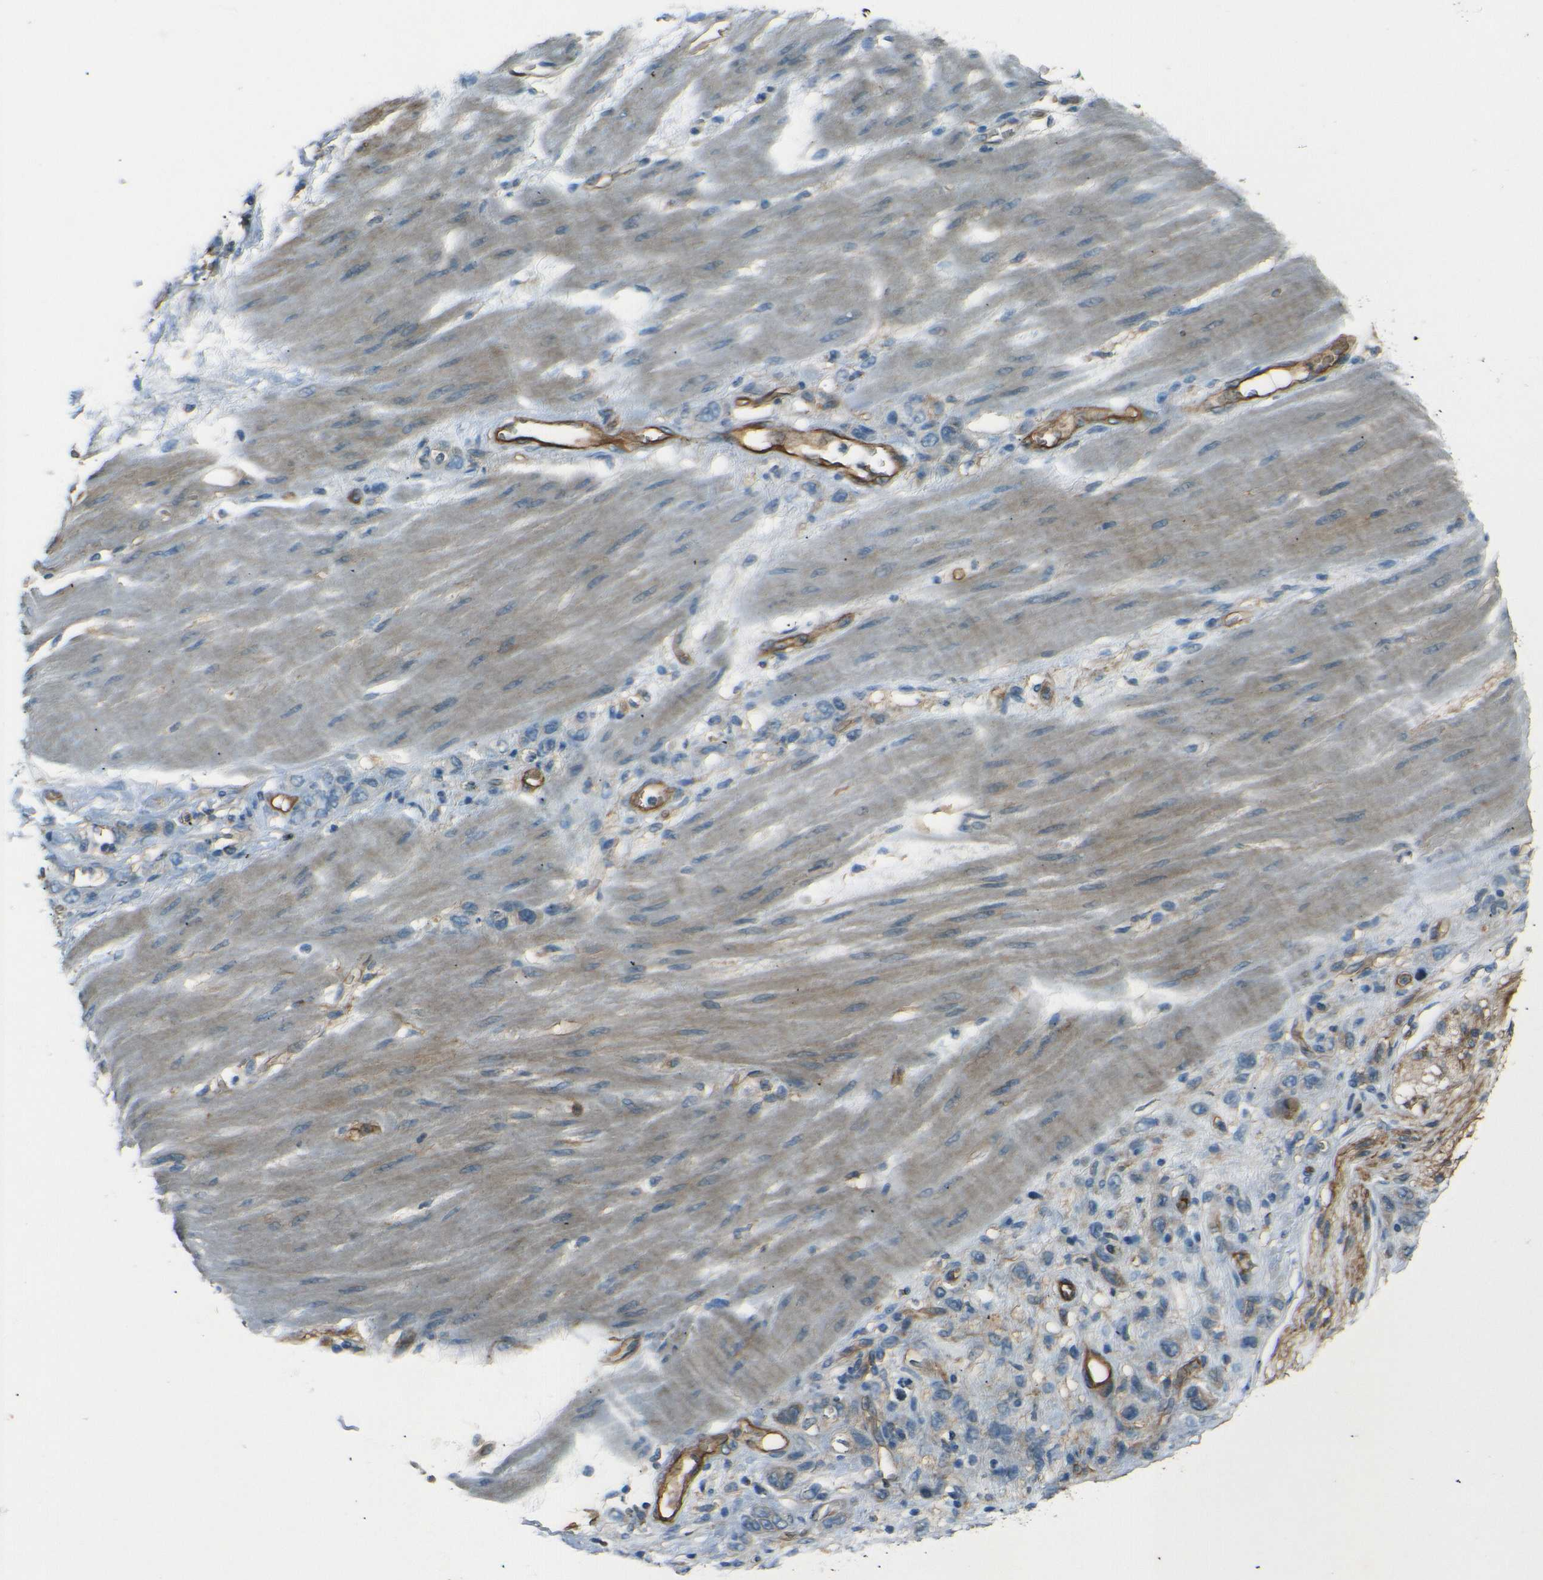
{"staining": {"intensity": "negative", "quantity": "none", "location": "none"}, "tissue": "stomach cancer", "cell_type": "Tumor cells", "image_type": "cancer", "snomed": [{"axis": "morphology", "description": "Adenocarcinoma, NOS"}, {"axis": "topography", "description": "Stomach"}], "caption": "Immunohistochemistry (IHC) histopathology image of human stomach adenocarcinoma stained for a protein (brown), which exhibits no staining in tumor cells. (DAB (3,3'-diaminobenzidine) immunohistochemistry with hematoxylin counter stain).", "gene": "ENTPD1", "patient": {"sex": "male", "age": 82}}